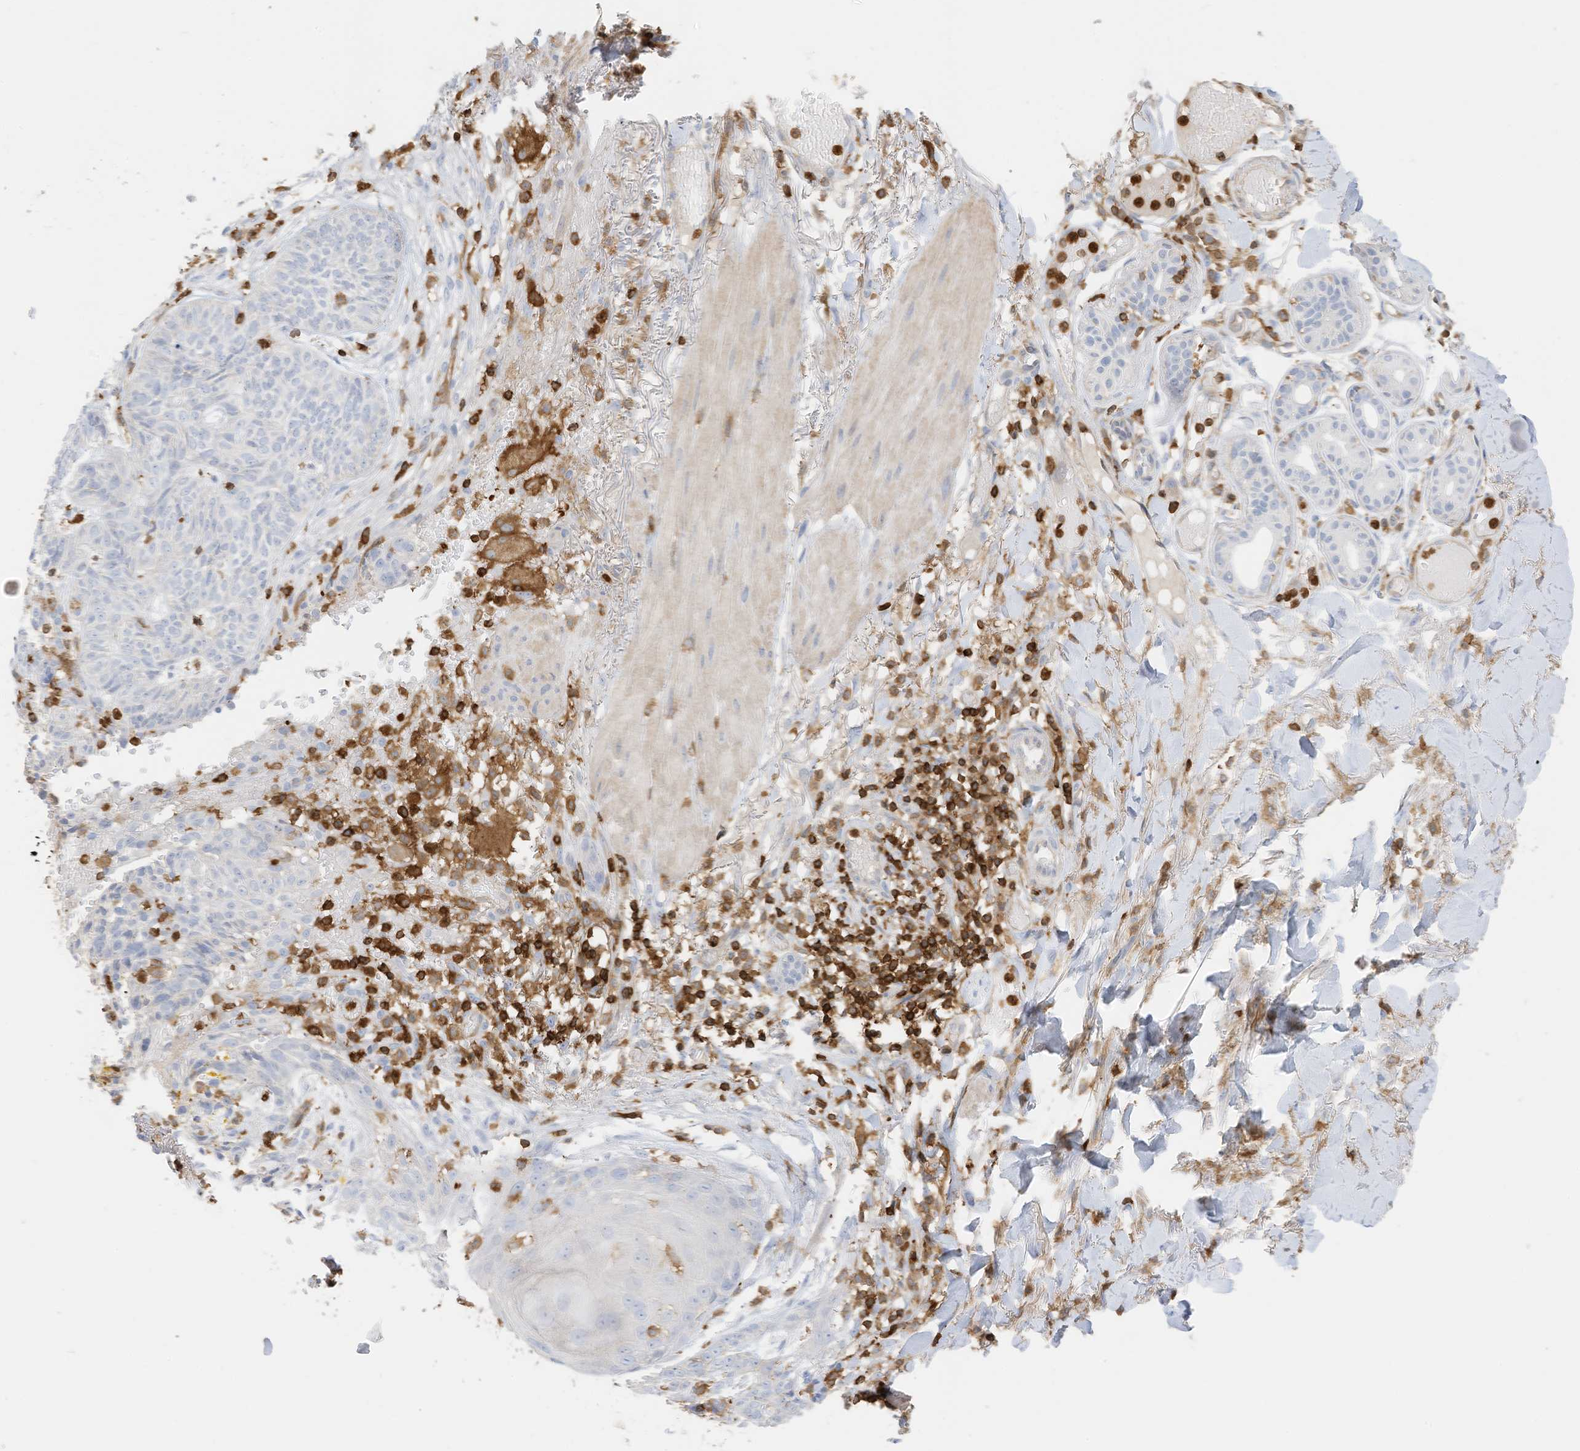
{"staining": {"intensity": "negative", "quantity": "none", "location": "none"}, "tissue": "skin cancer", "cell_type": "Tumor cells", "image_type": "cancer", "snomed": [{"axis": "morphology", "description": "Basal cell carcinoma"}, {"axis": "topography", "description": "Skin"}], "caption": "DAB immunohistochemical staining of human basal cell carcinoma (skin) demonstrates no significant positivity in tumor cells.", "gene": "ARHGAP25", "patient": {"sex": "male", "age": 85}}